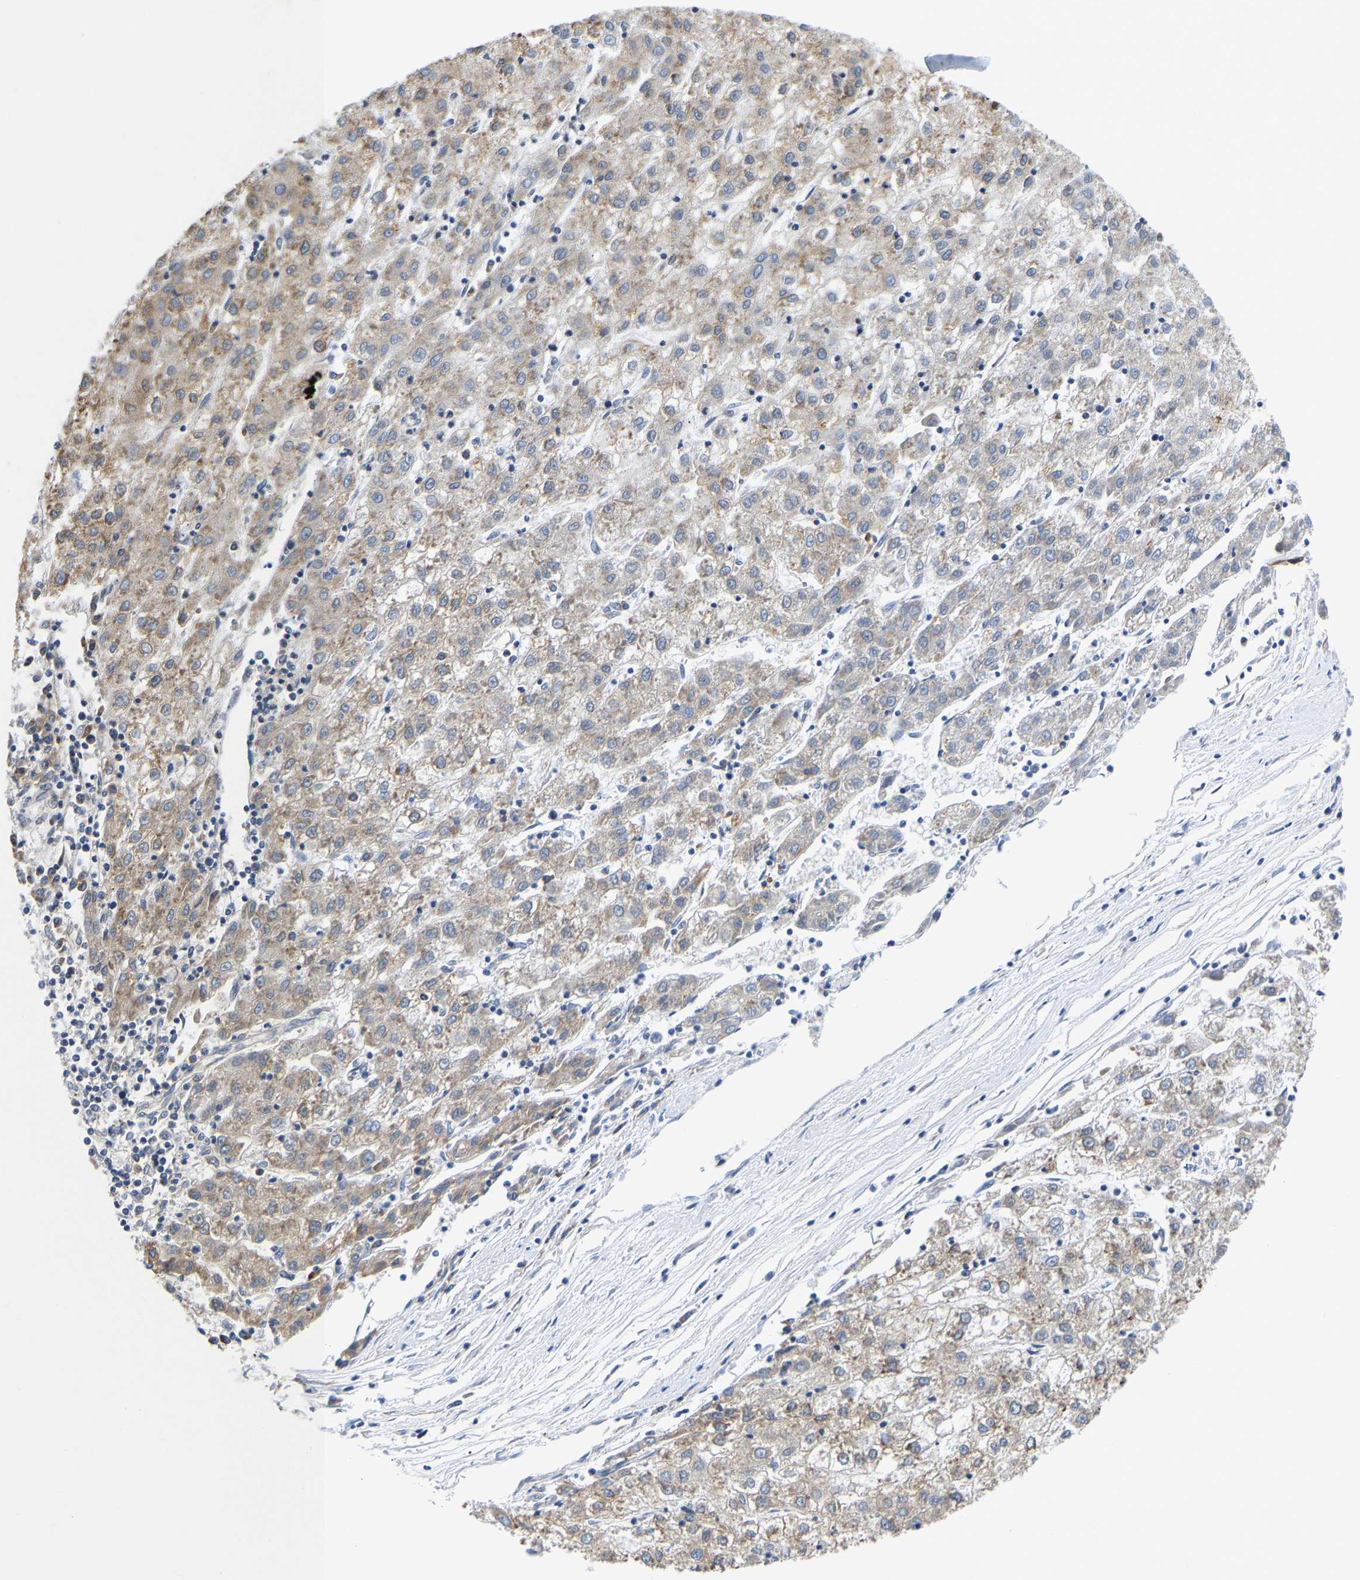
{"staining": {"intensity": "weak", "quantity": ">75%", "location": "cytoplasmic/membranous"}, "tissue": "liver cancer", "cell_type": "Tumor cells", "image_type": "cancer", "snomed": [{"axis": "morphology", "description": "Carcinoma, Hepatocellular, NOS"}, {"axis": "topography", "description": "Liver"}], "caption": "This is a photomicrograph of immunohistochemistry staining of liver cancer, which shows weak staining in the cytoplasmic/membranous of tumor cells.", "gene": "ARL6IP5", "patient": {"sex": "male", "age": 72}}